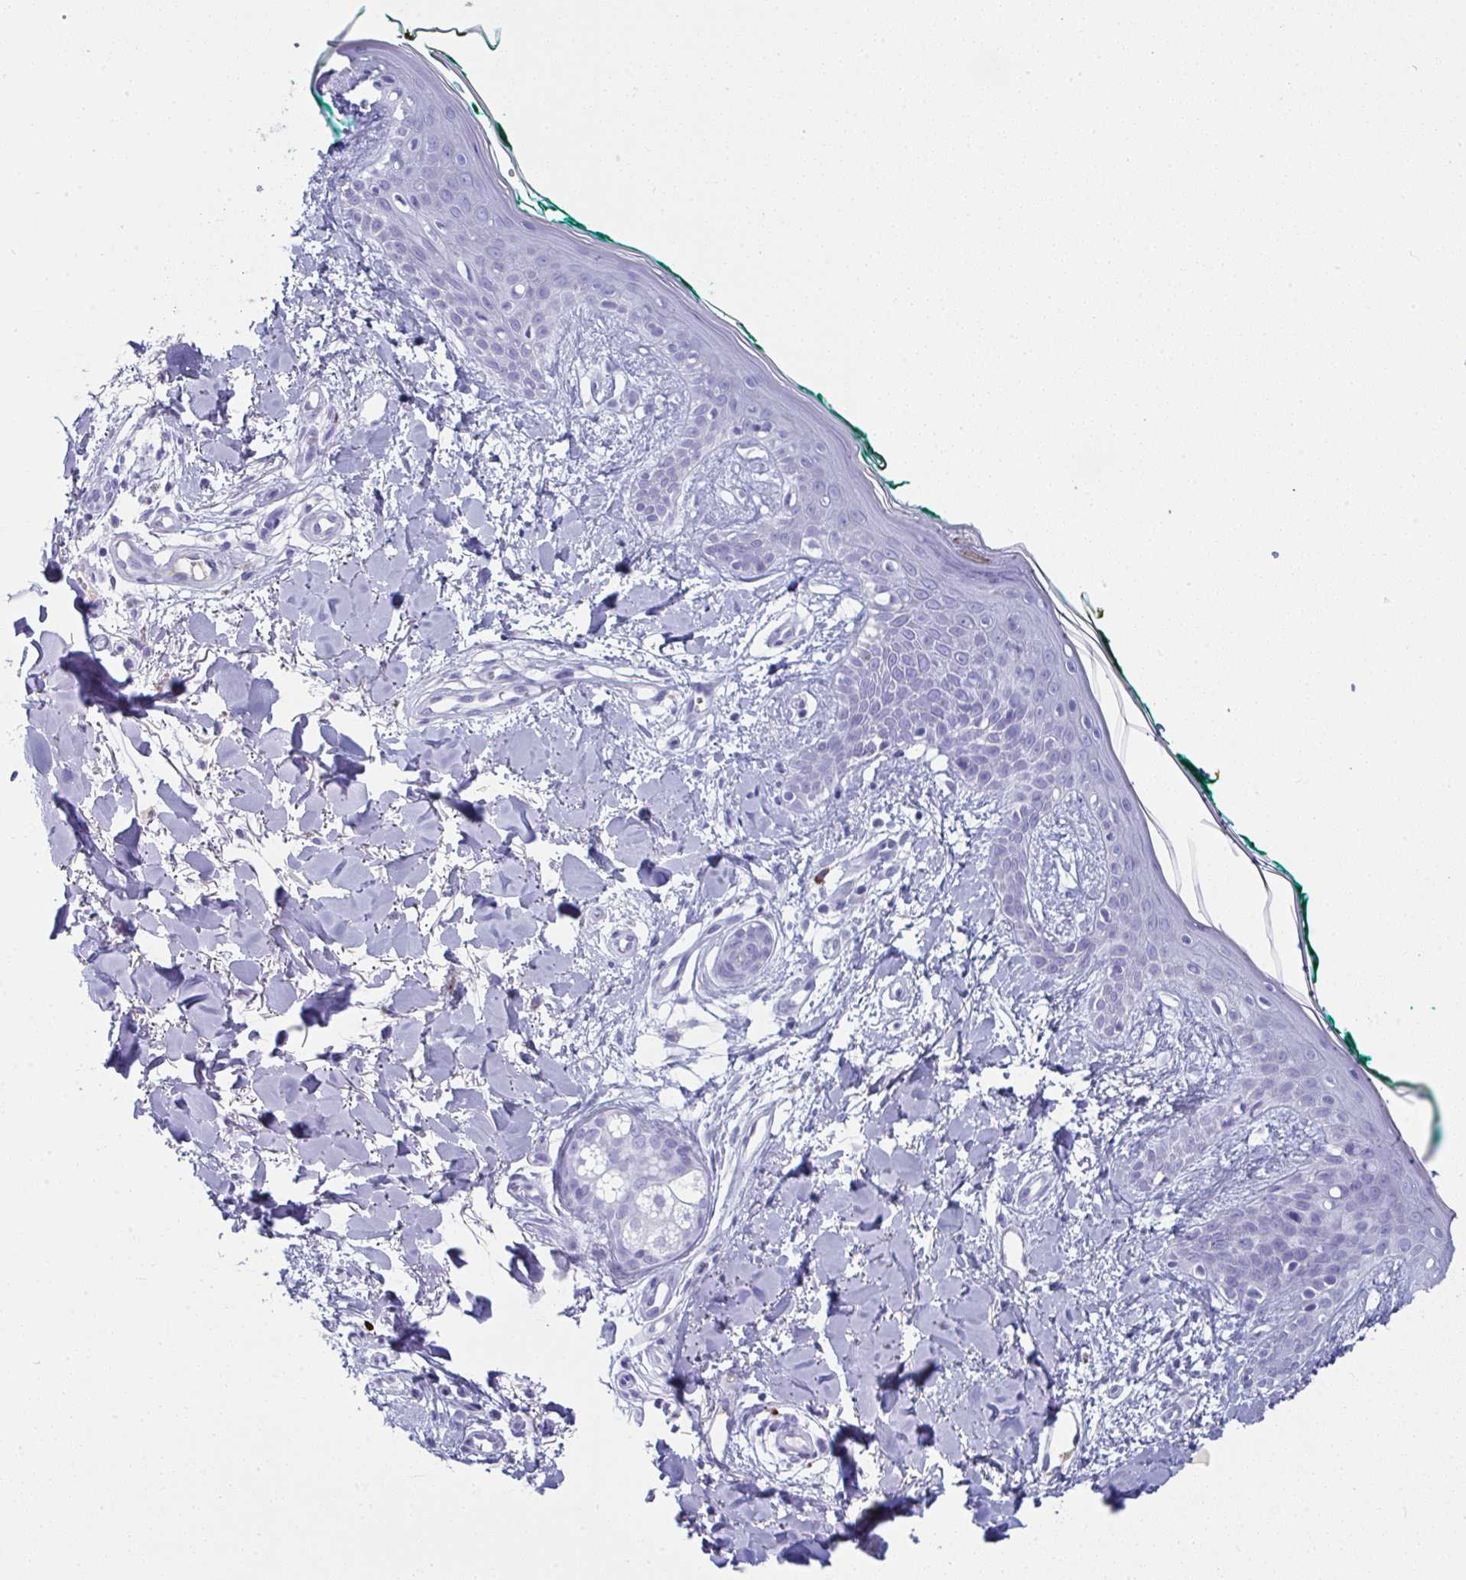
{"staining": {"intensity": "negative", "quantity": "none", "location": "none"}, "tissue": "skin", "cell_type": "Fibroblasts", "image_type": "normal", "snomed": [{"axis": "morphology", "description": "Normal tissue, NOS"}, {"axis": "topography", "description": "Skin"}], "caption": "Fibroblasts show no significant protein positivity in benign skin.", "gene": "JCHAIN", "patient": {"sex": "female", "age": 34}}